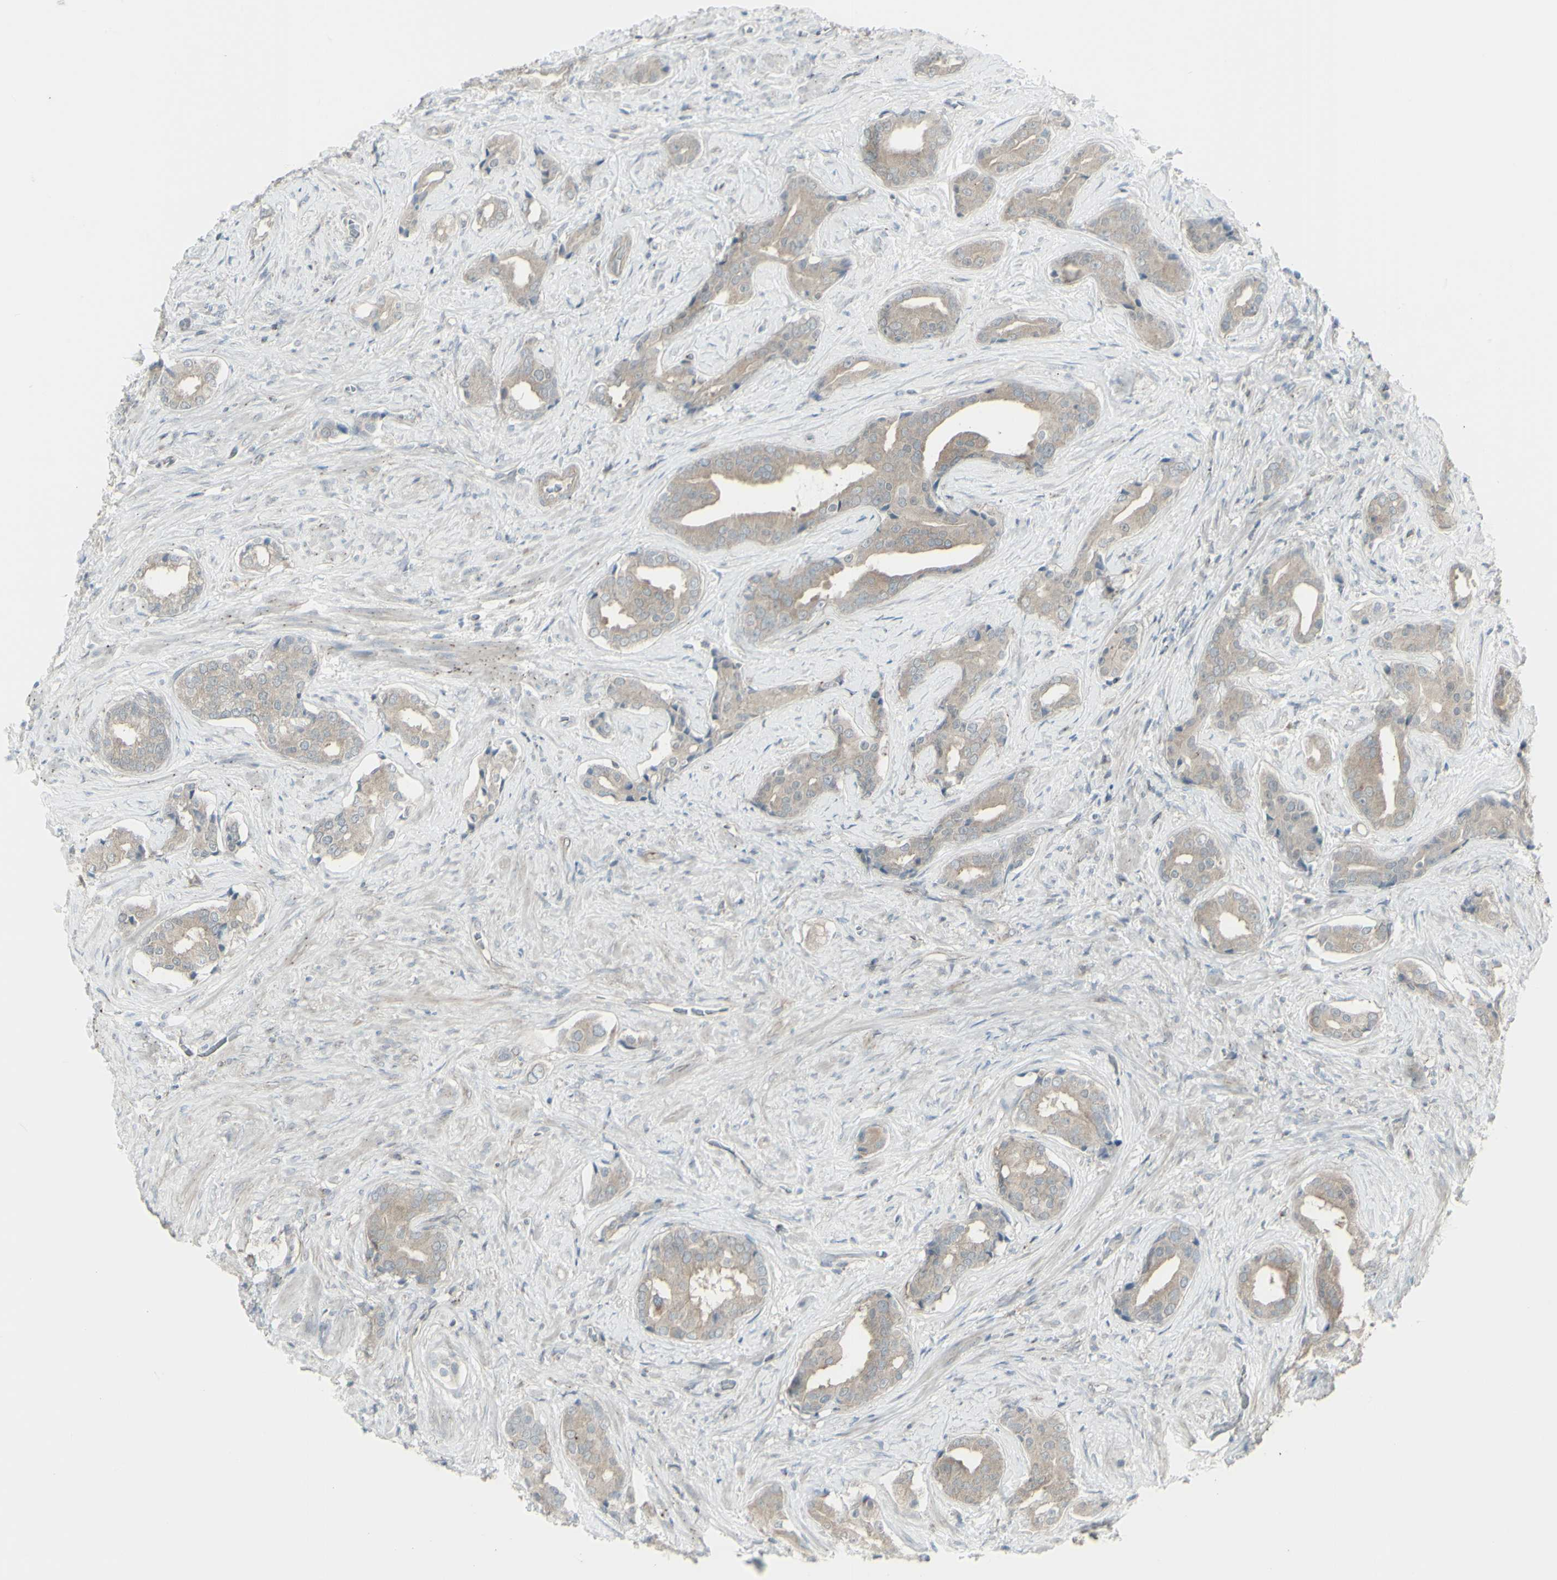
{"staining": {"intensity": "weak", "quantity": "<25%", "location": "cytoplasmic/membranous"}, "tissue": "prostate cancer", "cell_type": "Tumor cells", "image_type": "cancer", "snomed": [{"axis": "morphology", "description": "Adenocarcinoma, High grade"}, {"axis": "topography", "description": "Prostate"}], "caption": "This is an immunohistochemistry (IHC) histopathology image of prostate cancer (high-grade adenocarcinoma). There is no expression in tumor cells.", "gene": "GALNT6", "patient": {"sex": "male", "age": 71}}